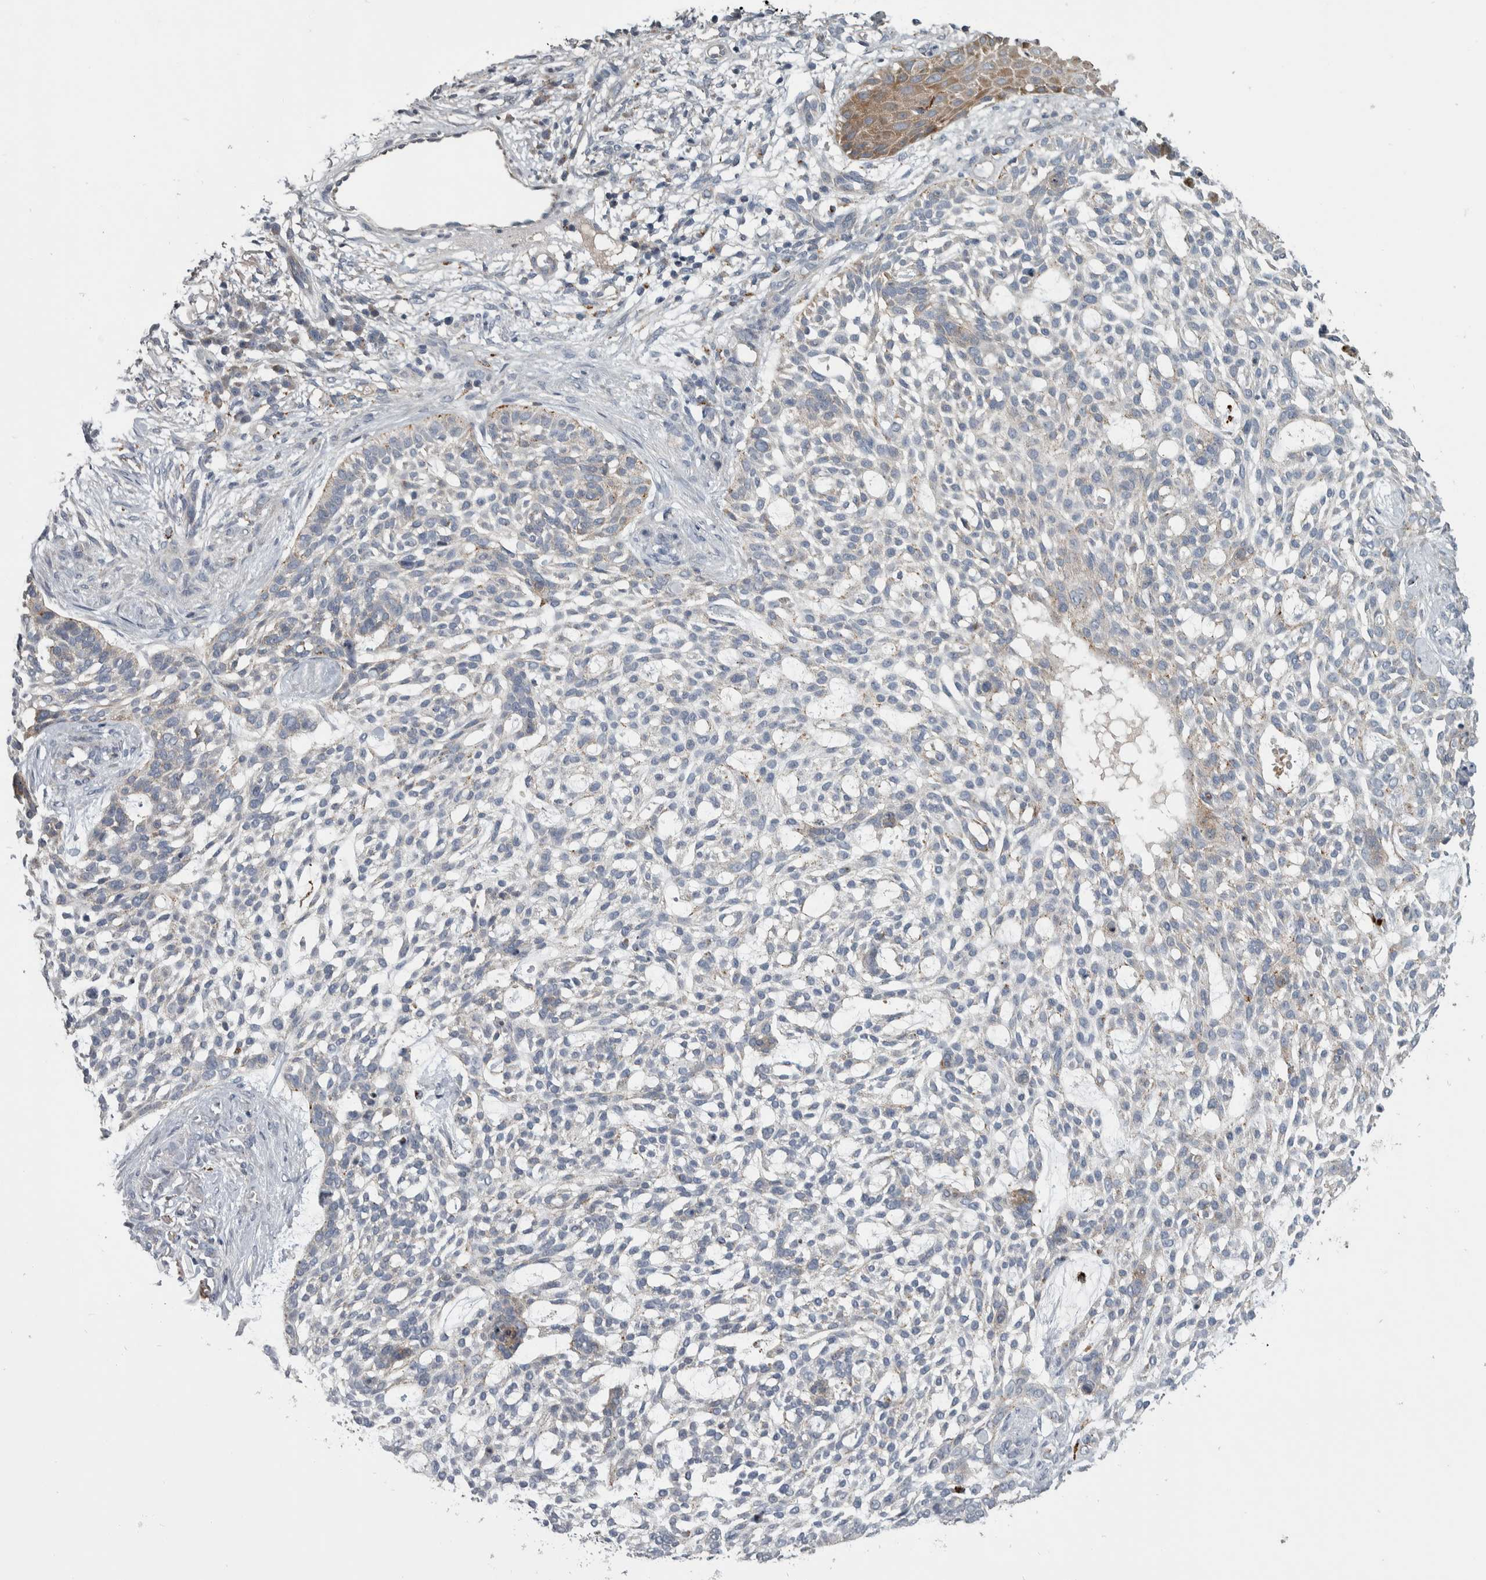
{"staining": {"intensity": "weak", "quantity": "<25%", "location": "cytoplasmic/membranous"}, "tissue": "skin cancer", "cell_type": "Tumor cells", "image_type": "cancer", "snomed": [{"axis": "morphology", "description": "Basal cell carcinoma"}, {"axis": "topography", "description": "Skin"}], "caption": "Tumor cells are negative for protein expression in human skin cancer.", "gene": "FAM83G", "patient": {"sex": "female", "age": 64}}